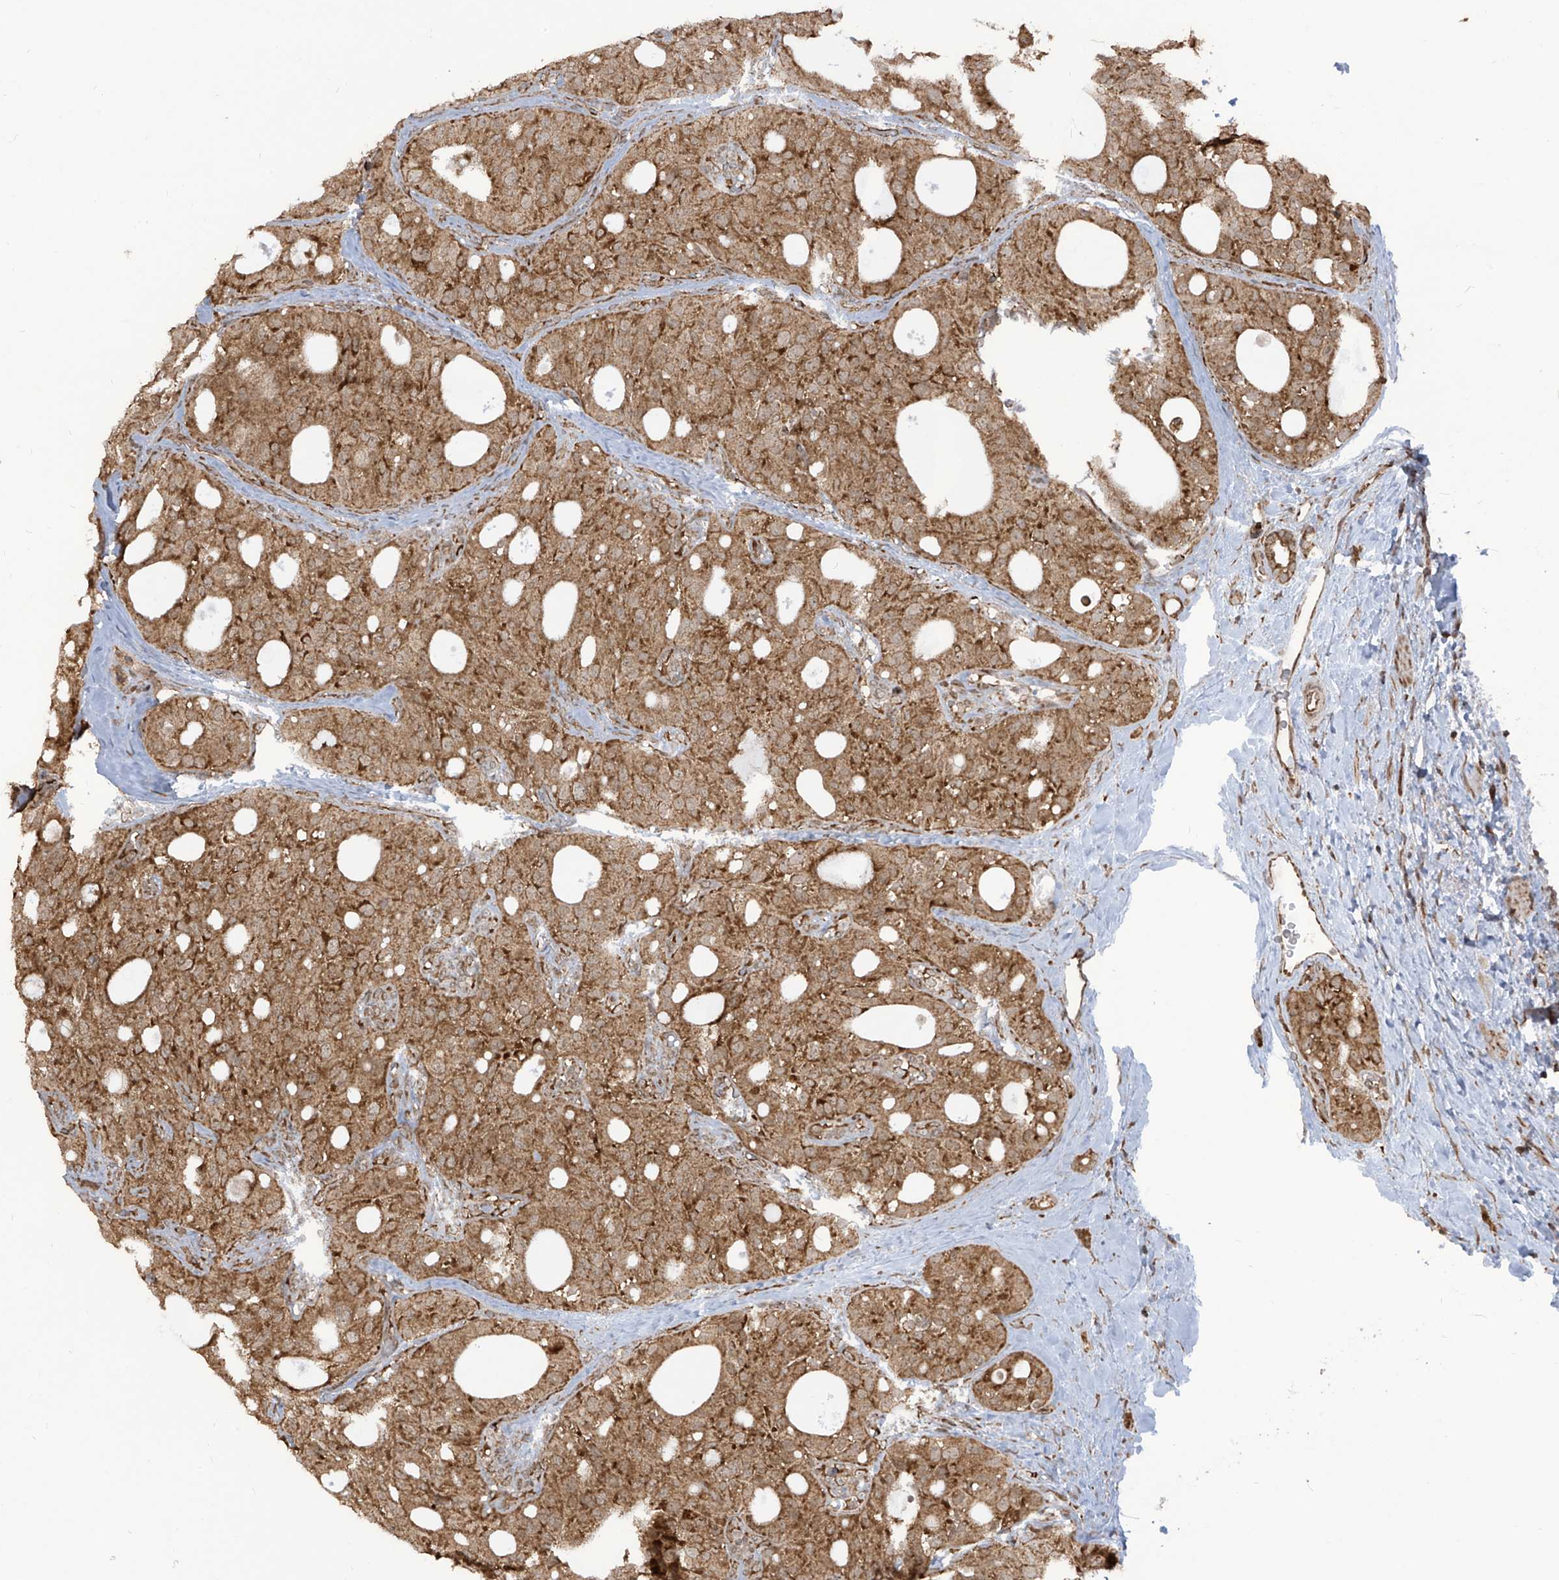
{"staining": {"intensity": "moderate", "quantity": ">75%", "location": "cytoplasmic/membranous"}, "tissue": "thyroid cancer", "cell_type": "Tumor cells", "image_type": "cancer", "snomed": [{"axis": "morphology", "description": "Follicular adenoma carcinoma, NOS"}, {"axis": "topography", "description": "Thyroid gland"}], "caption": "Tumor cells exhibit moderate cytoplasmic/membranous positivity in about >75% of cells in thyroid cancer (follicular adenoma carcinoma).", "gene": "TRIM67", "patient": {"sex": "male", "age": 75}}